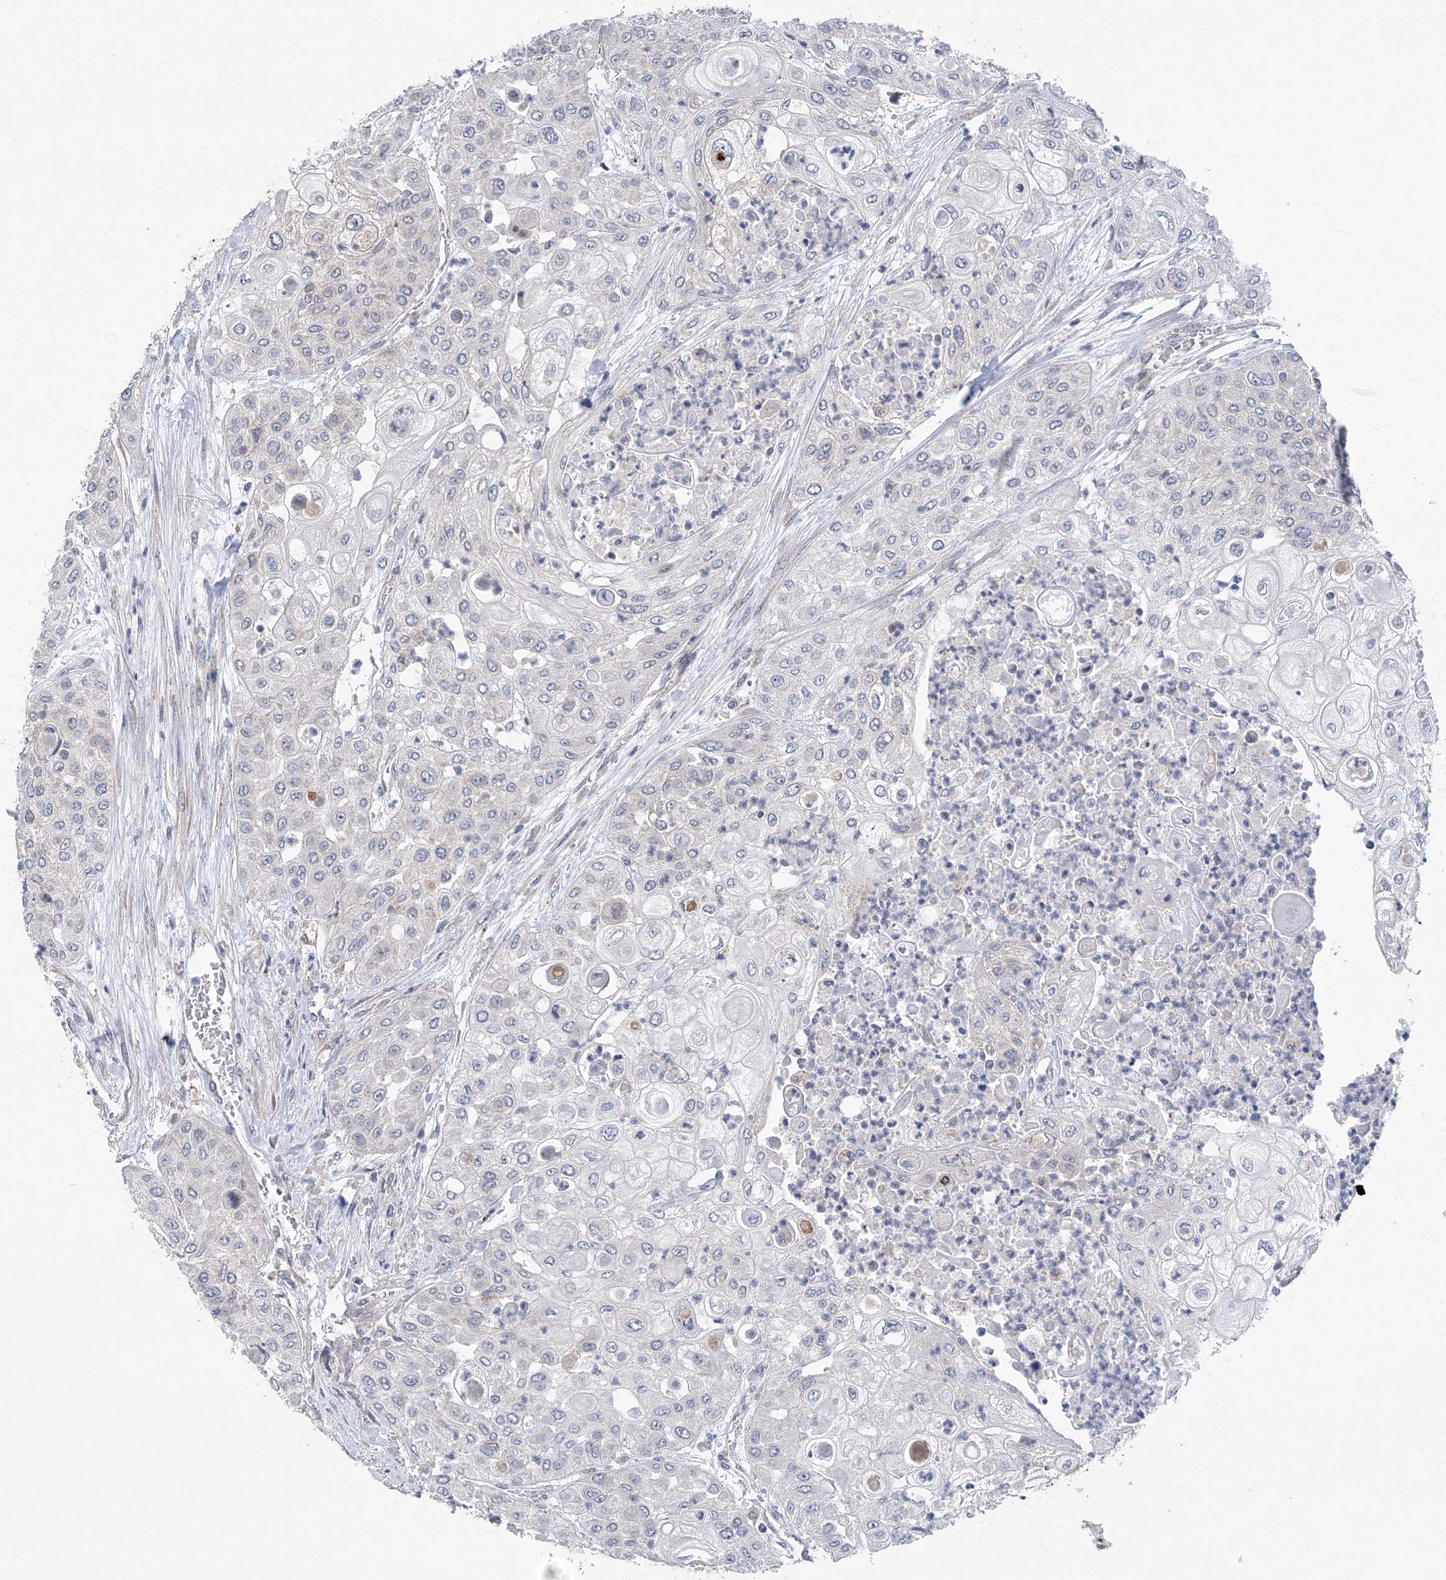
{"staining": {"intensity": "negative", "quantity": "none", "location": "none"}, "tissue": "urothelial cancer", "cell_type": "Tumor cells", "image_type": "cancer", "snomed": [{"axis": "morphology", "description": "Urothelial carcinoma, High grade"}, {"axis": "topography", "description": "Urinary bladder"}], "caption": "Tumor cells show no significant protein expression in urothelial carcinoma (high-grade).", "gene": "COPE", "patient": {"sex": "female", "age": 79}}